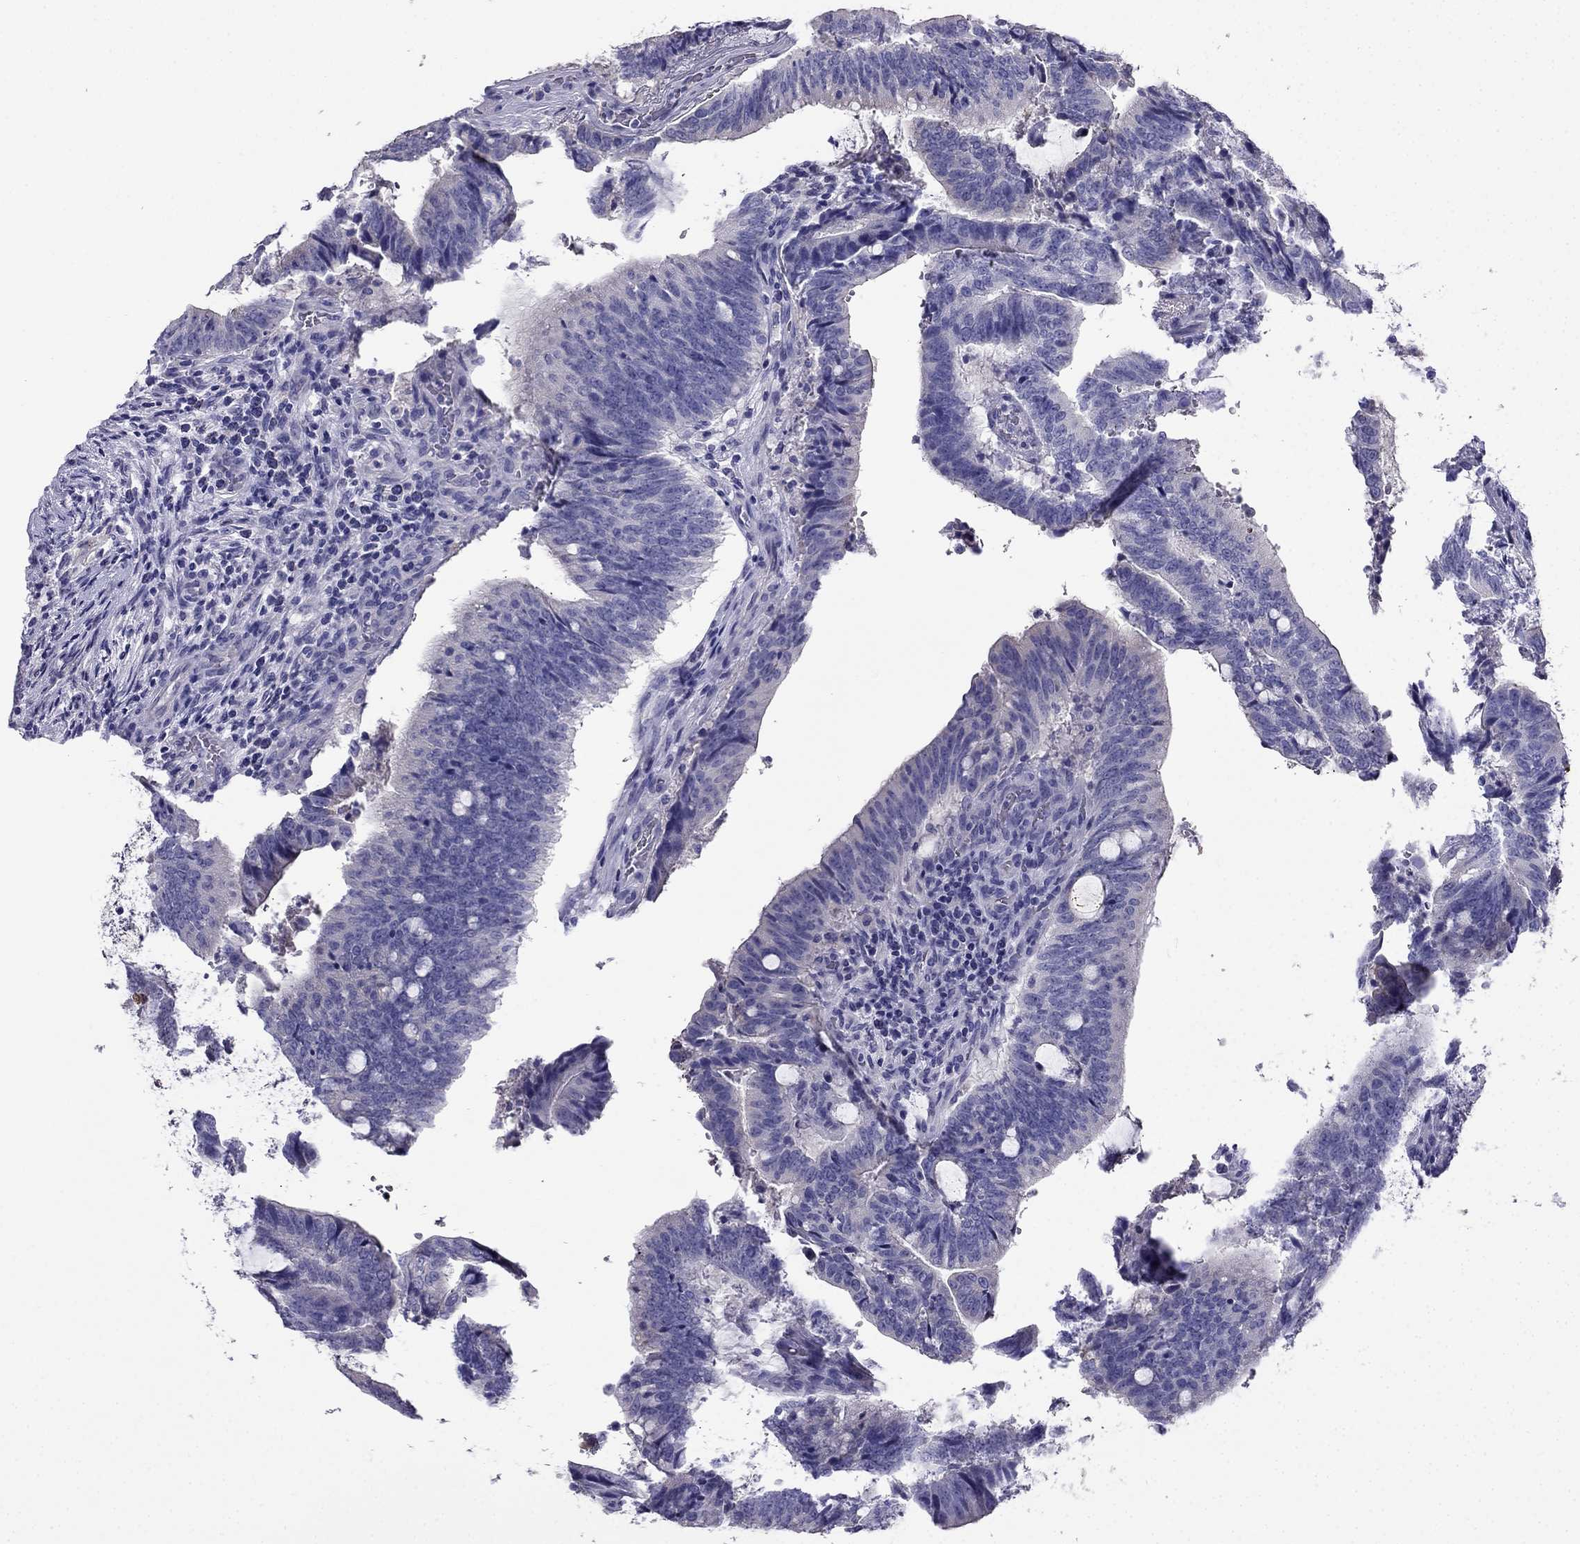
{"staining": {"intensity": "negative", "quantity": "none", "location": "none"}, "tissue": "colorectal cancer", "cell_type": "Tumor cells", "image_type": "cancer", "snomed": [{"axis": "morphology", "description": "Adenocarcinoma, NOS"}, {"axis": "topography", "description": "Colon"}], "caption": "High power microscopy histopathology image of an immunohistochemistry (IHC) photomicrograph of colorectal cancer (adenocarcinoma), revealing no significant expression in tumor cells.", "gene": "PTH", "patient": {"sex": "female", "age": 43}}